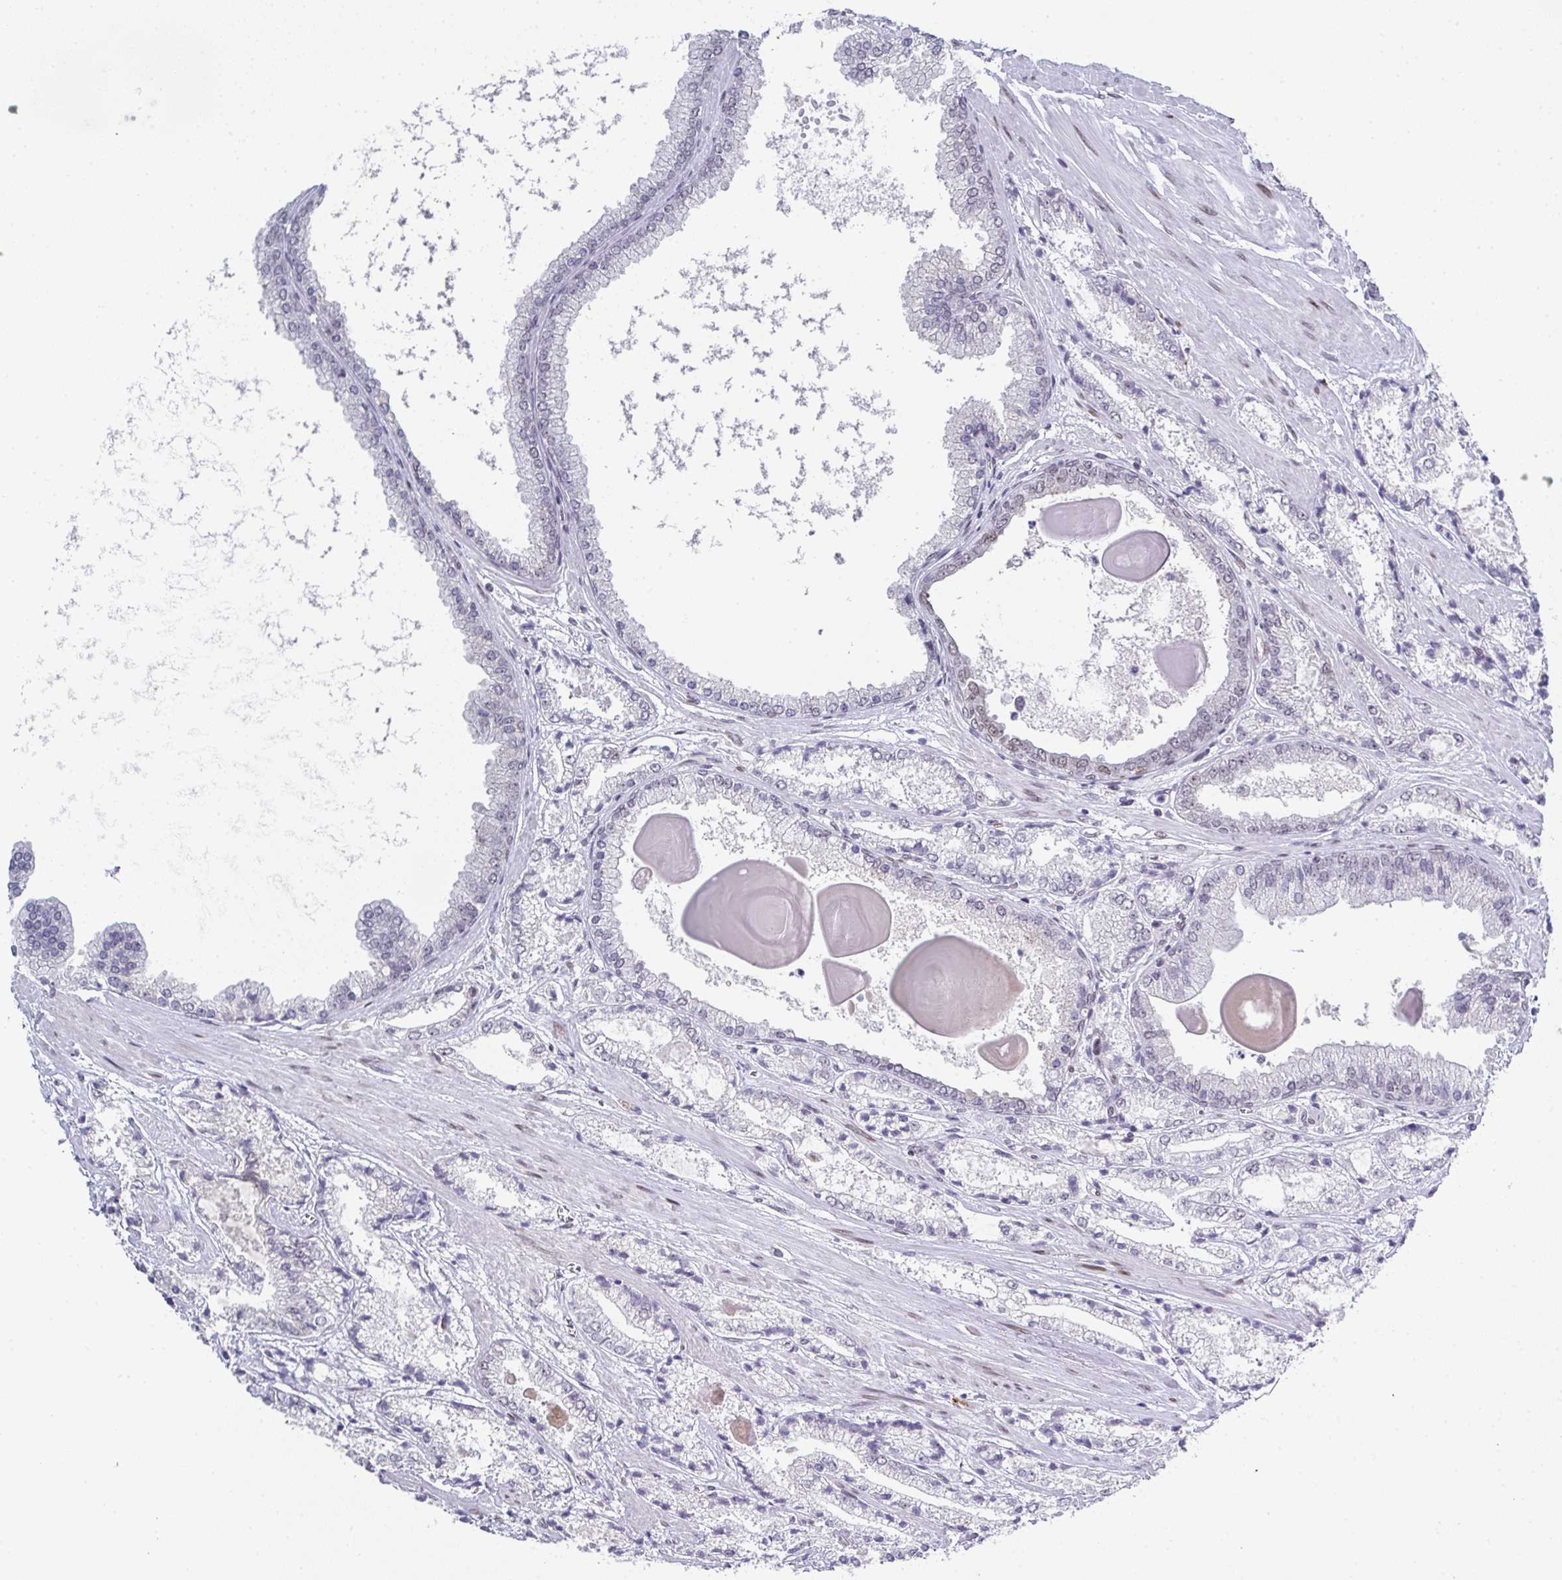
{"staining": {"intensity": "negative", "quantity": "none", "location": "none"}, "tissue": "prostate cancer", "cell_type": "Tumor cells", "image_type": "cancer", "snomed": [{"axis": "morphology", "description": "Adenocarcinoma, High grade"}, {"axis": "topography", "description": "Prostate"}], "caption": "A high-resolution photomicrograph shows immunohistochemistry (IHC) staining of adenocarcinoma (high-grade) (prostate), which demonstrates no significant staining in tumor cells.", "gene": "RB1", "patient": {"sex": "male", "age": 64}}